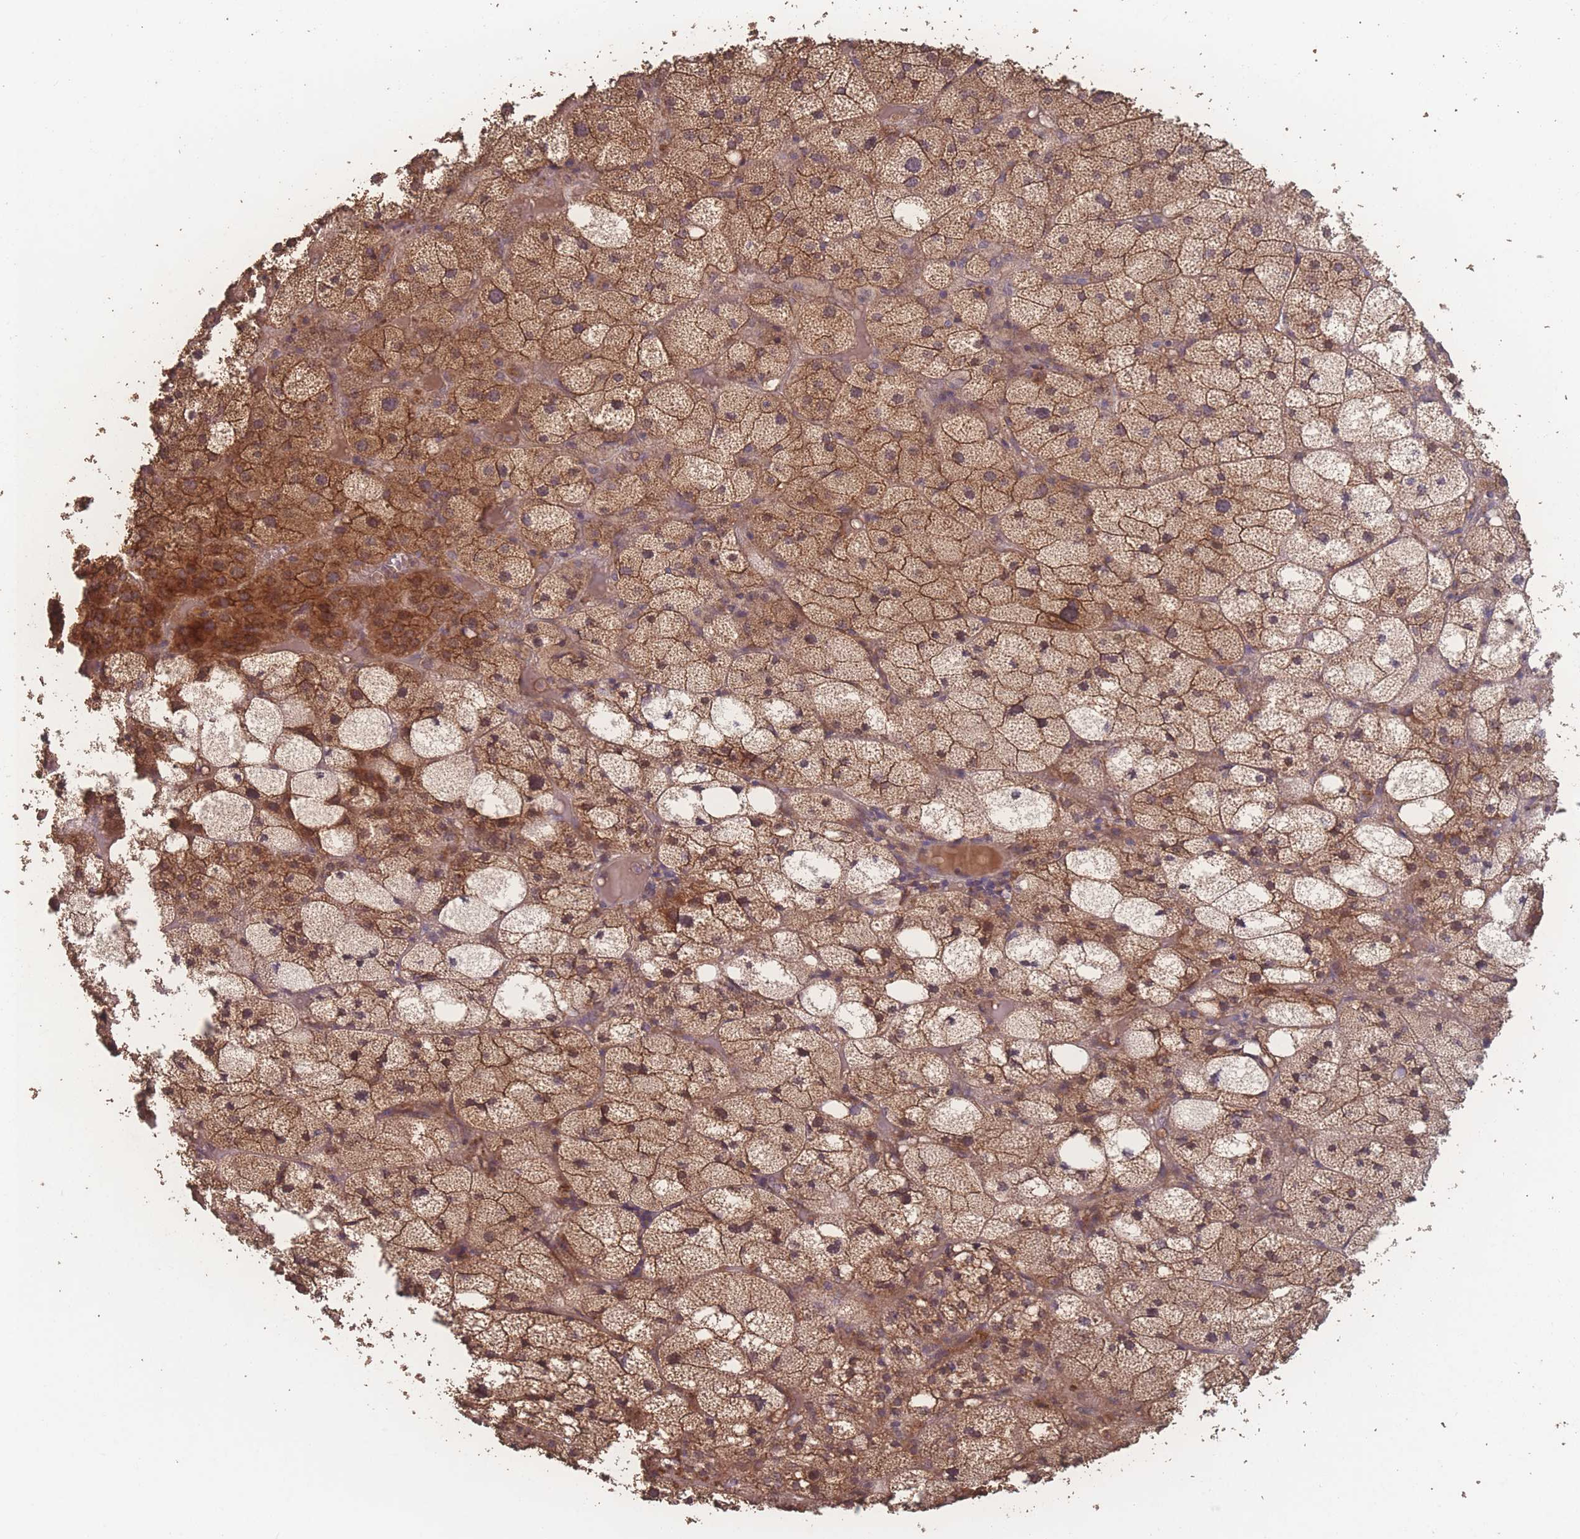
{"staining": {"intensity": "moderate", "quantity": ">75%", "location": "cytoplasmic/membranous"}, "tissue": "adrenal gland", "cell_type": "Glandular cells", "image_type": "normal", "snomed": [{"axis": "morphology", "description": "Normal tissue, NOS"}, {"axis": "topography", "description": "Adrenal gland"}], "caption": "This is a photomicrograph of immunohistochemistry staining of benign adrenal gland, which shows moderate staining in the cytoplasmic/membranous of glandular cells.", "gene": "ATXN10", "patient": {"sex": "female", "age": 61}}